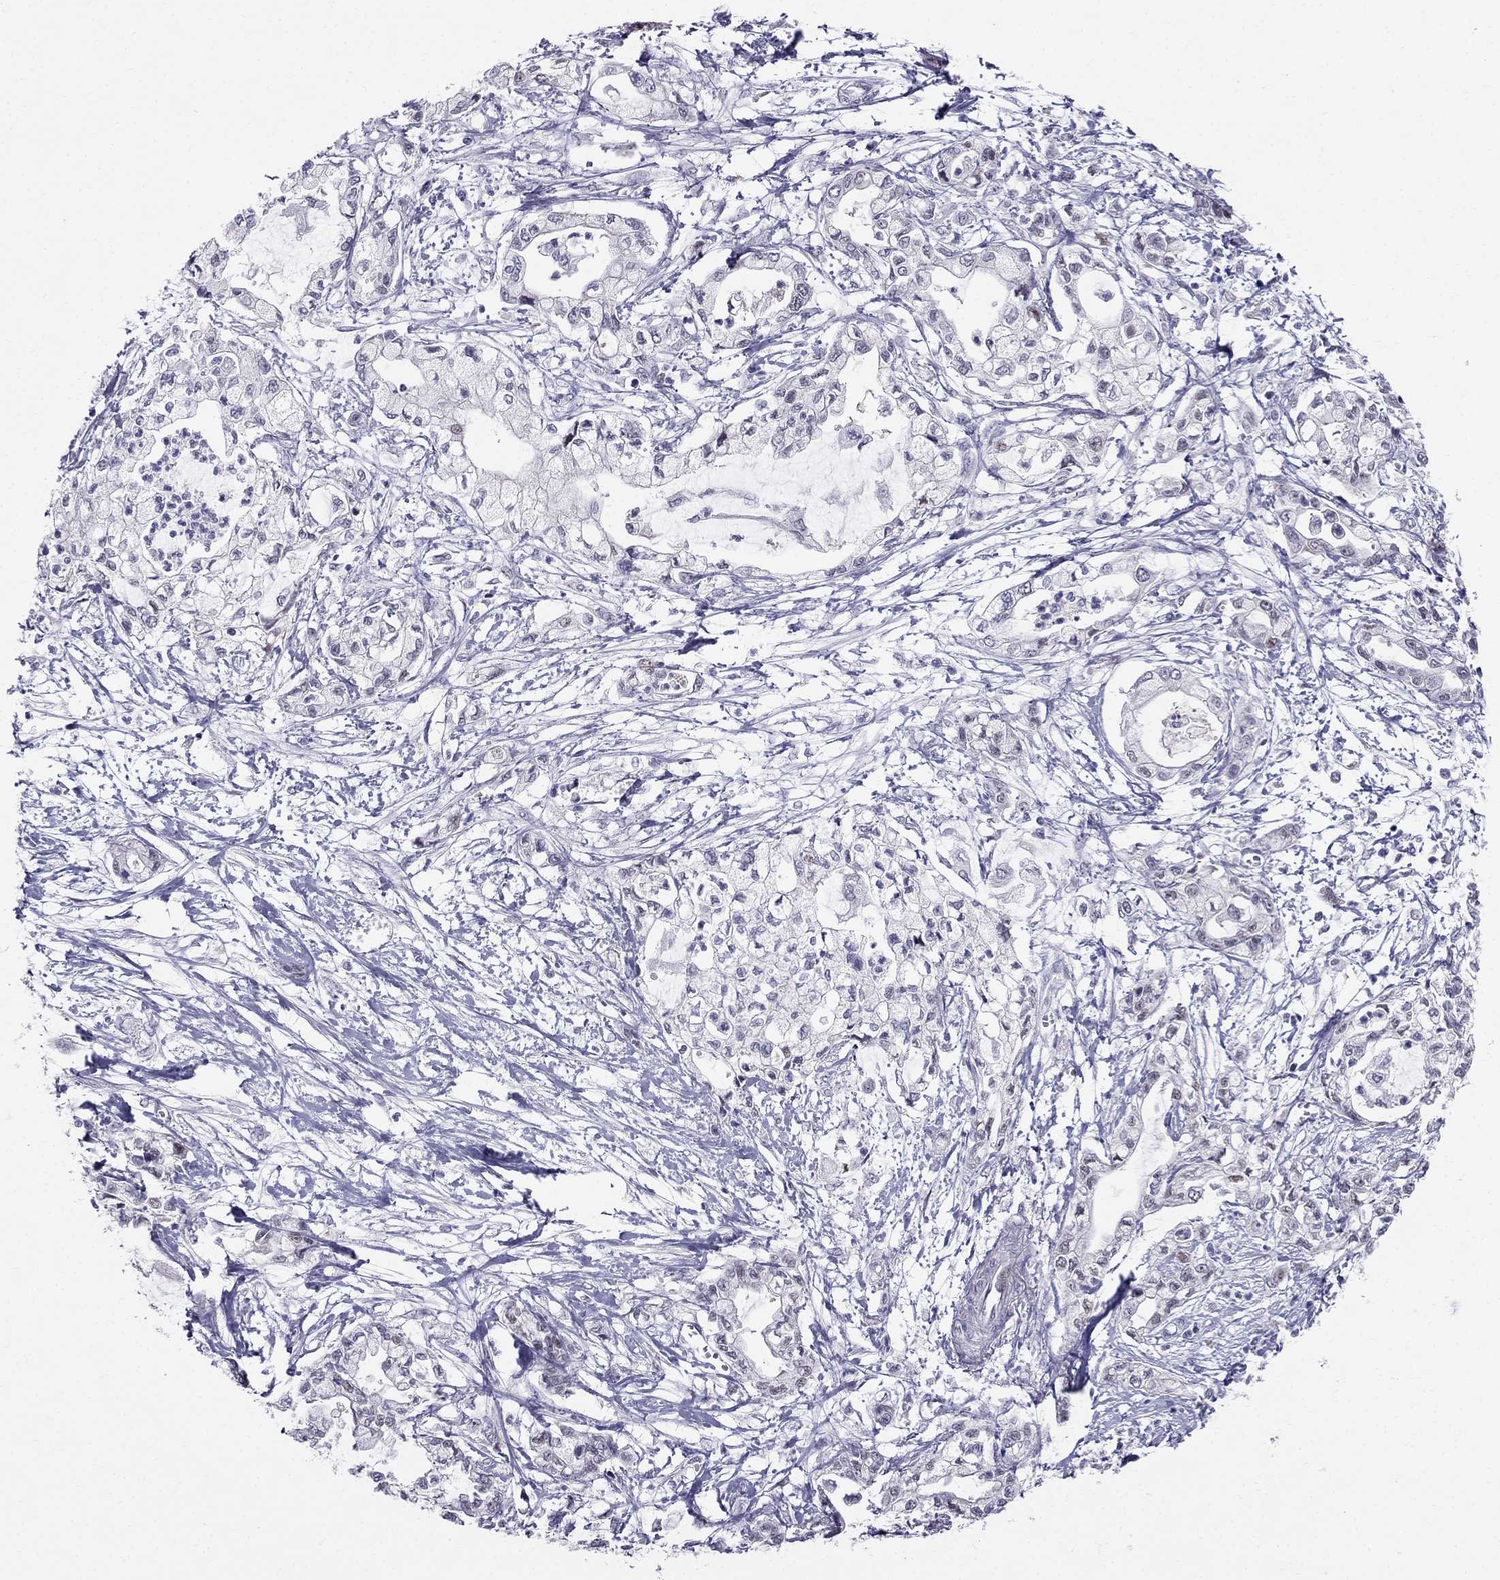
{"staining": {"intensity": "negative", "quantity": "none", "location": "none"}, "tissue": "pancreatic cancer", "cell_type": "Tumor cells", "image_type": "cancer", "snomed": [{"axis": "morphology", "description": "Adenocarcinoma, NOS"}, {"axis": "topography", "description": "Pancreas"}], "caption": "Tumor cells are negative for brown protein staining in pancreatic adenocarcinoma. (DAB (3,3'-diaminobenzidine) IHC with hematoxylin counter stain).", "gene": "BAG5", "patient": {"sex": "male", "age": 54}}